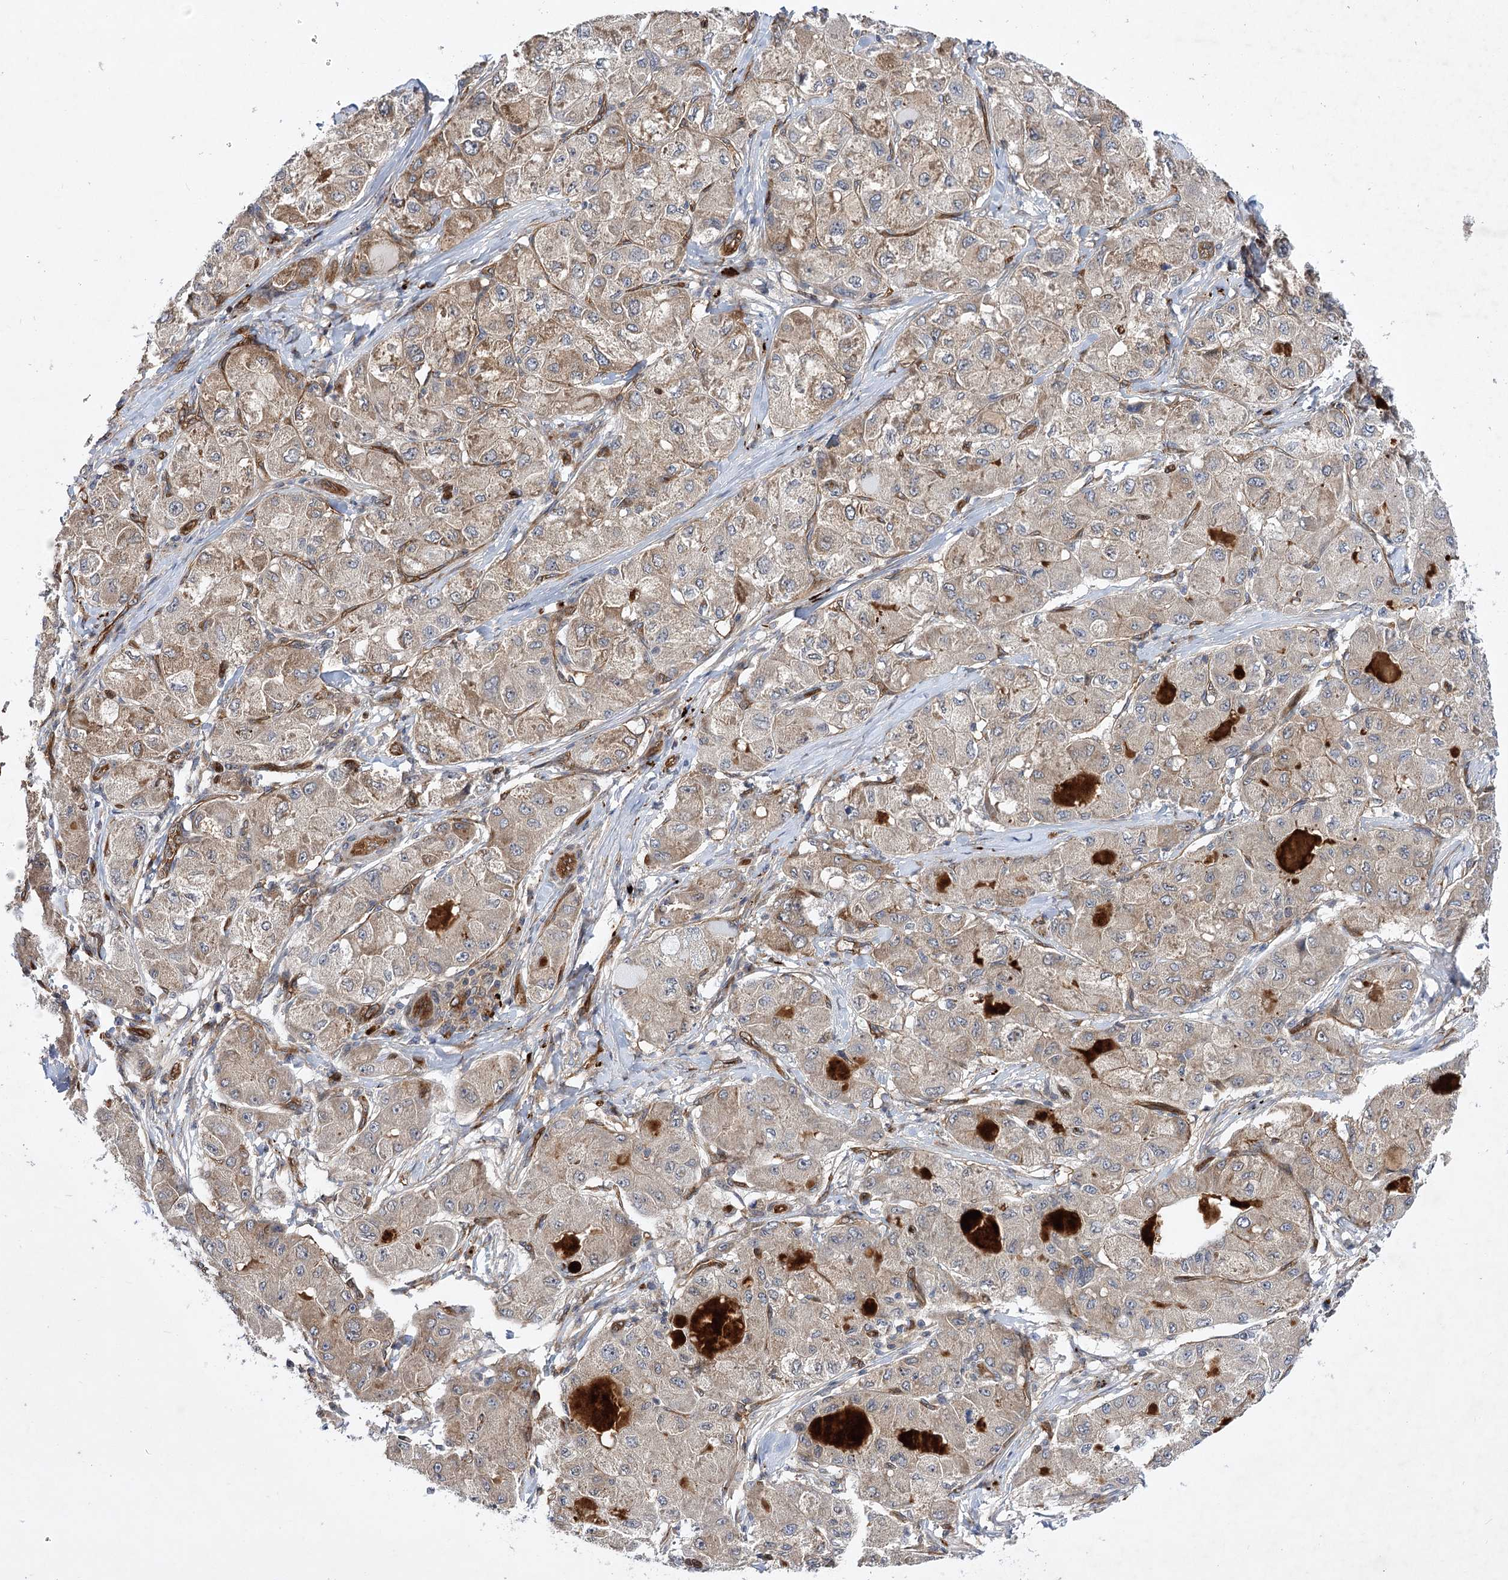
{"staining": {"intensity": "weak", "quantity": ">75%", "location": "cytoplasmic/membranous"}, "tissue": "liver cancer", "cell_type": "Tumor cells", "image_type": "cancer", "snomed": [{"axis": "morphology", "description": "Carcinoma, Hepatocellular, NOS"}, {"axis": "topography", "description": "Liver"}], "caption": "Weak cytoplasmic/membranous staining is appreciated in approximately >75% of tumor cells in liver hepatocellular carcinoma.", "gene": "ARHGAP31", "patient": {"sex": "male", "age": 80}}